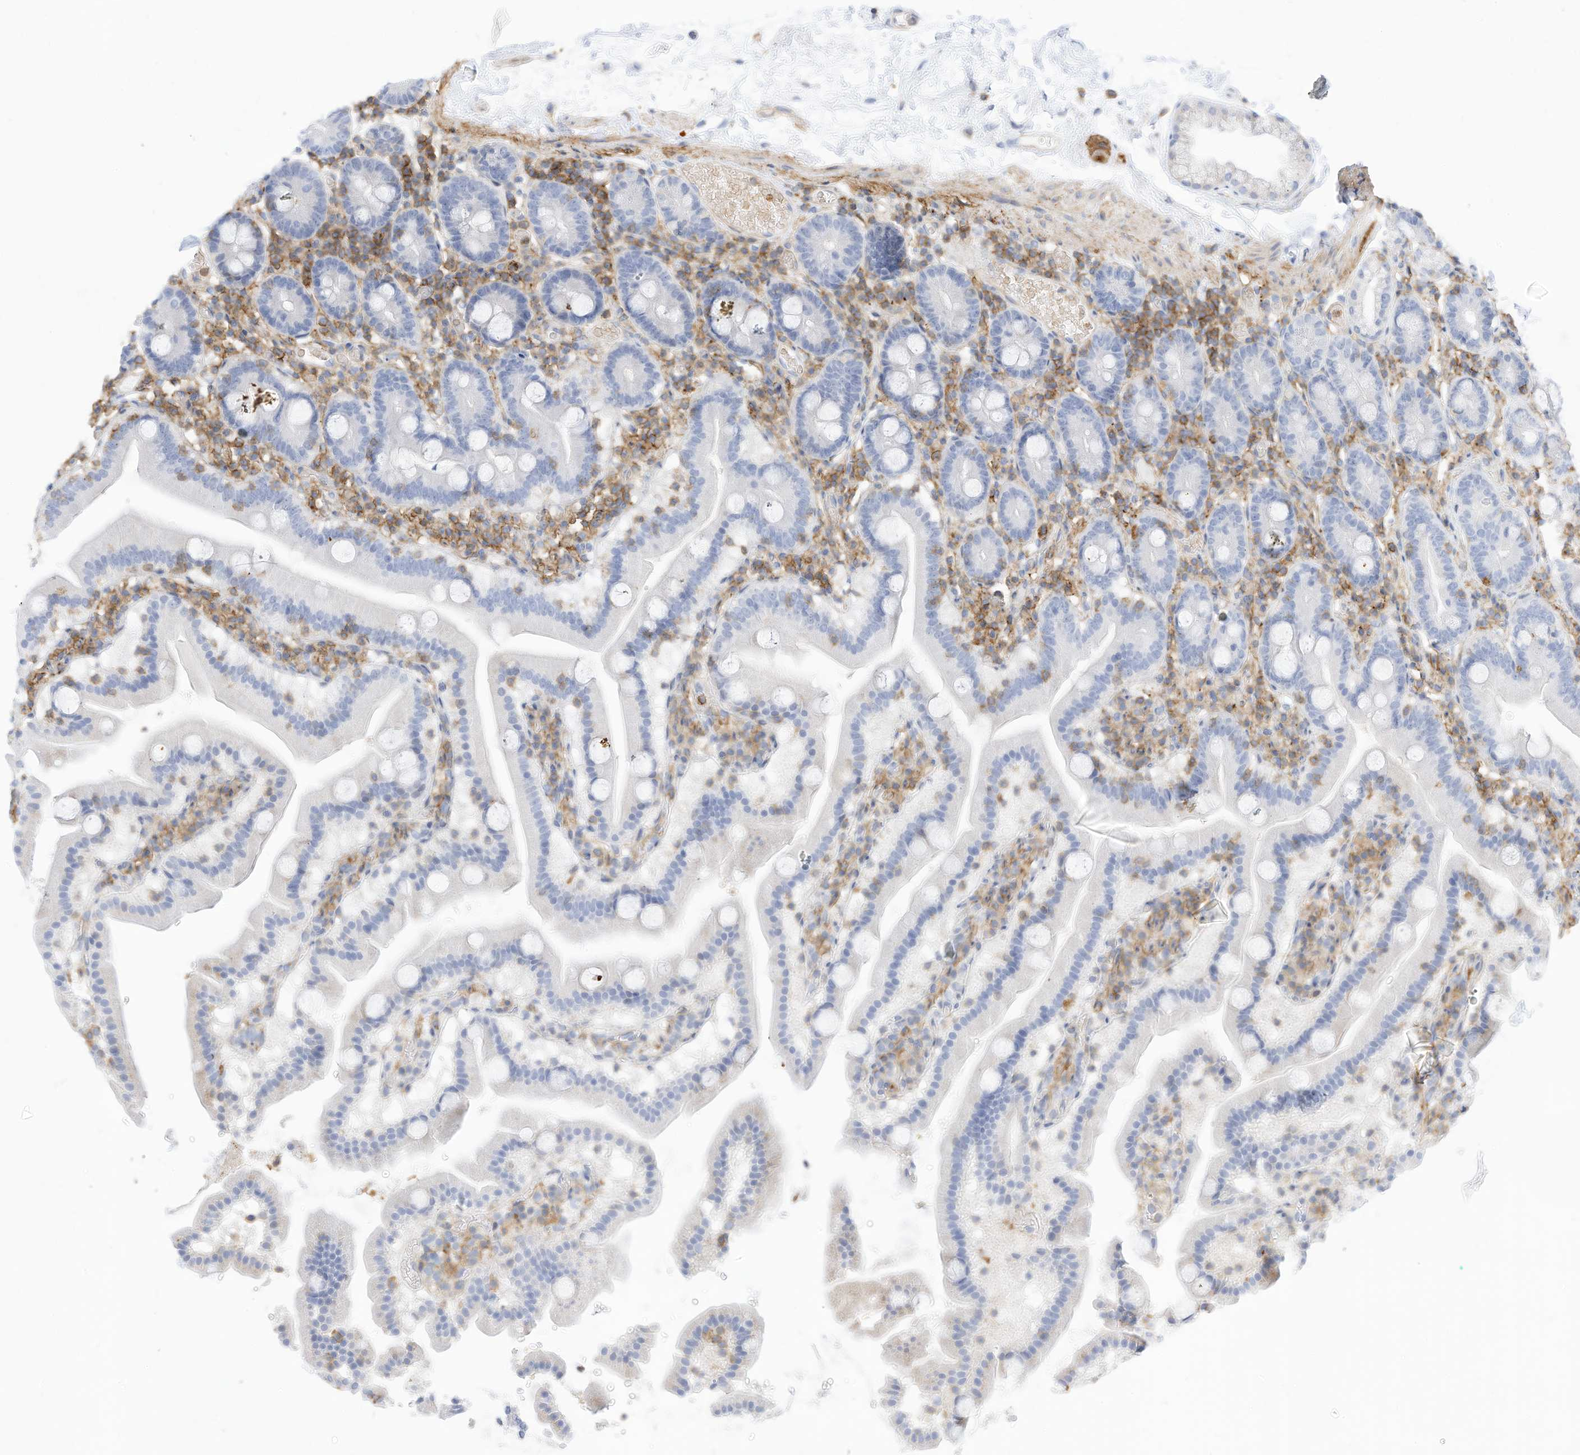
{"staining": {"intensity": "negative", "quantity": "none", "location": "none"}, "tissue": "duodenum", "cell_type": "Glandular cells", "image_type": "normal", "snomed": [{"axis": "morphology", "description": "Normal tissue, NOS"}, {"axis": "topography", "description": "Duodenum"}], "caption": "This micrograph is of benign duodenum stained with IHC to label a protein in brown with the nuclei are counter-stained blue. There is no positivity in glandular cells. The staining was performed using DAB (3,3'-diaminobenzidine) to visualize the protein expression in brown, while the nuclei were stained in blue with hematoxylin (Magnification: 20x).", "gene": "TXNDC9", "patient": {"sex": "male", "age": 55}}